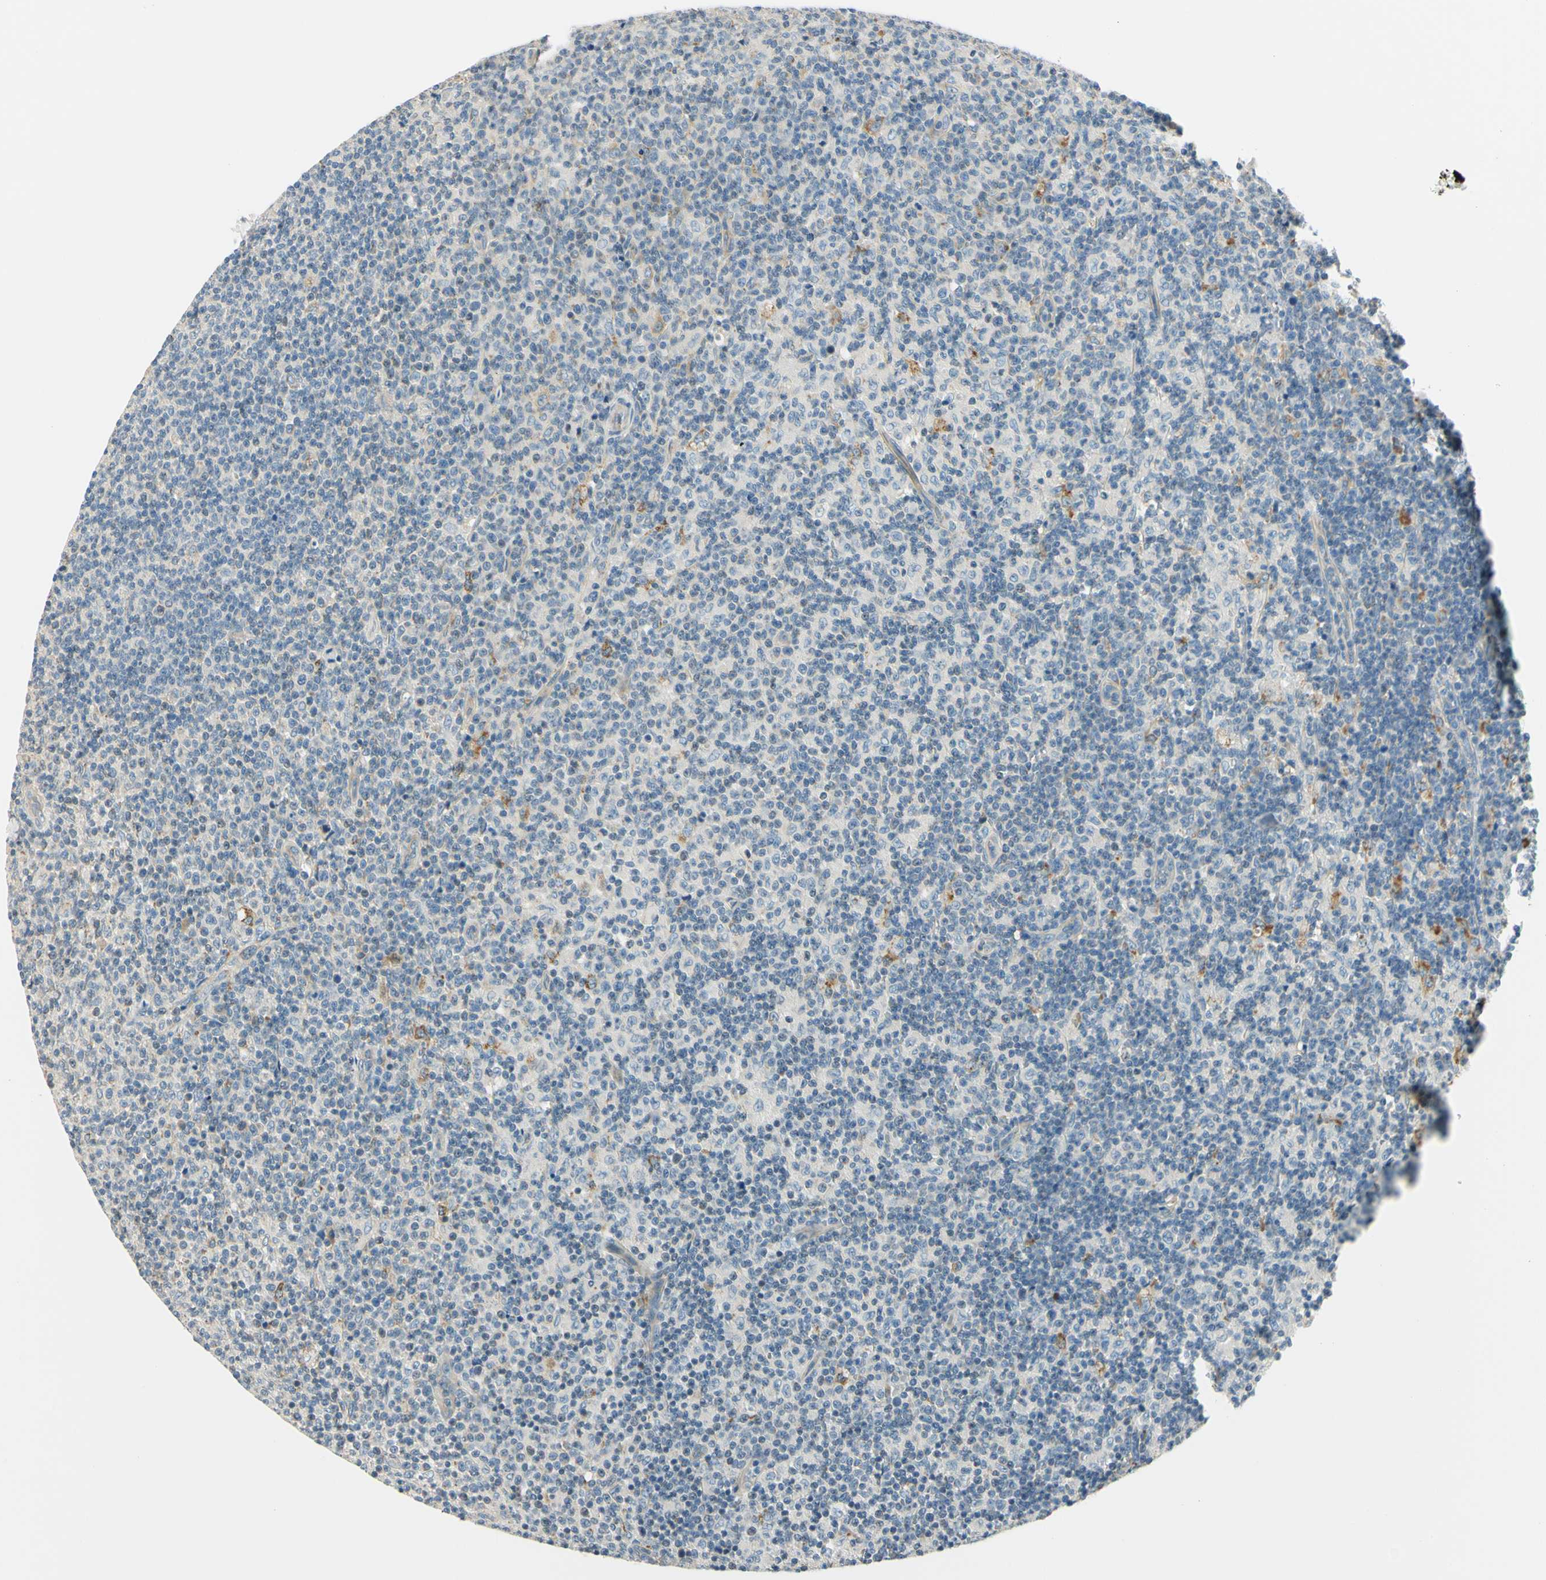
{"staining": {"intensity": "moderate", "quantity": "<25%", "location": "cytoplasmic/membranous"}, "tissue": "lymph node", "cell_type": "Germinal center cells", "image_type": "normal", "snomed": [{"axis": "morphology", "description": "Normal tissue, NOS"}, {"axis": "morphology", "description": "Inflammation, NOS"}, {"axis": "topography", "description": "Lymph node"}], "caption": "Germinal center cells reveal moderate cytoplasmic/membranous positivity in about <25% of cells in benign lymph node.", "gene": "LAMA3", "patient": {"sex": "male", "age": 55}}